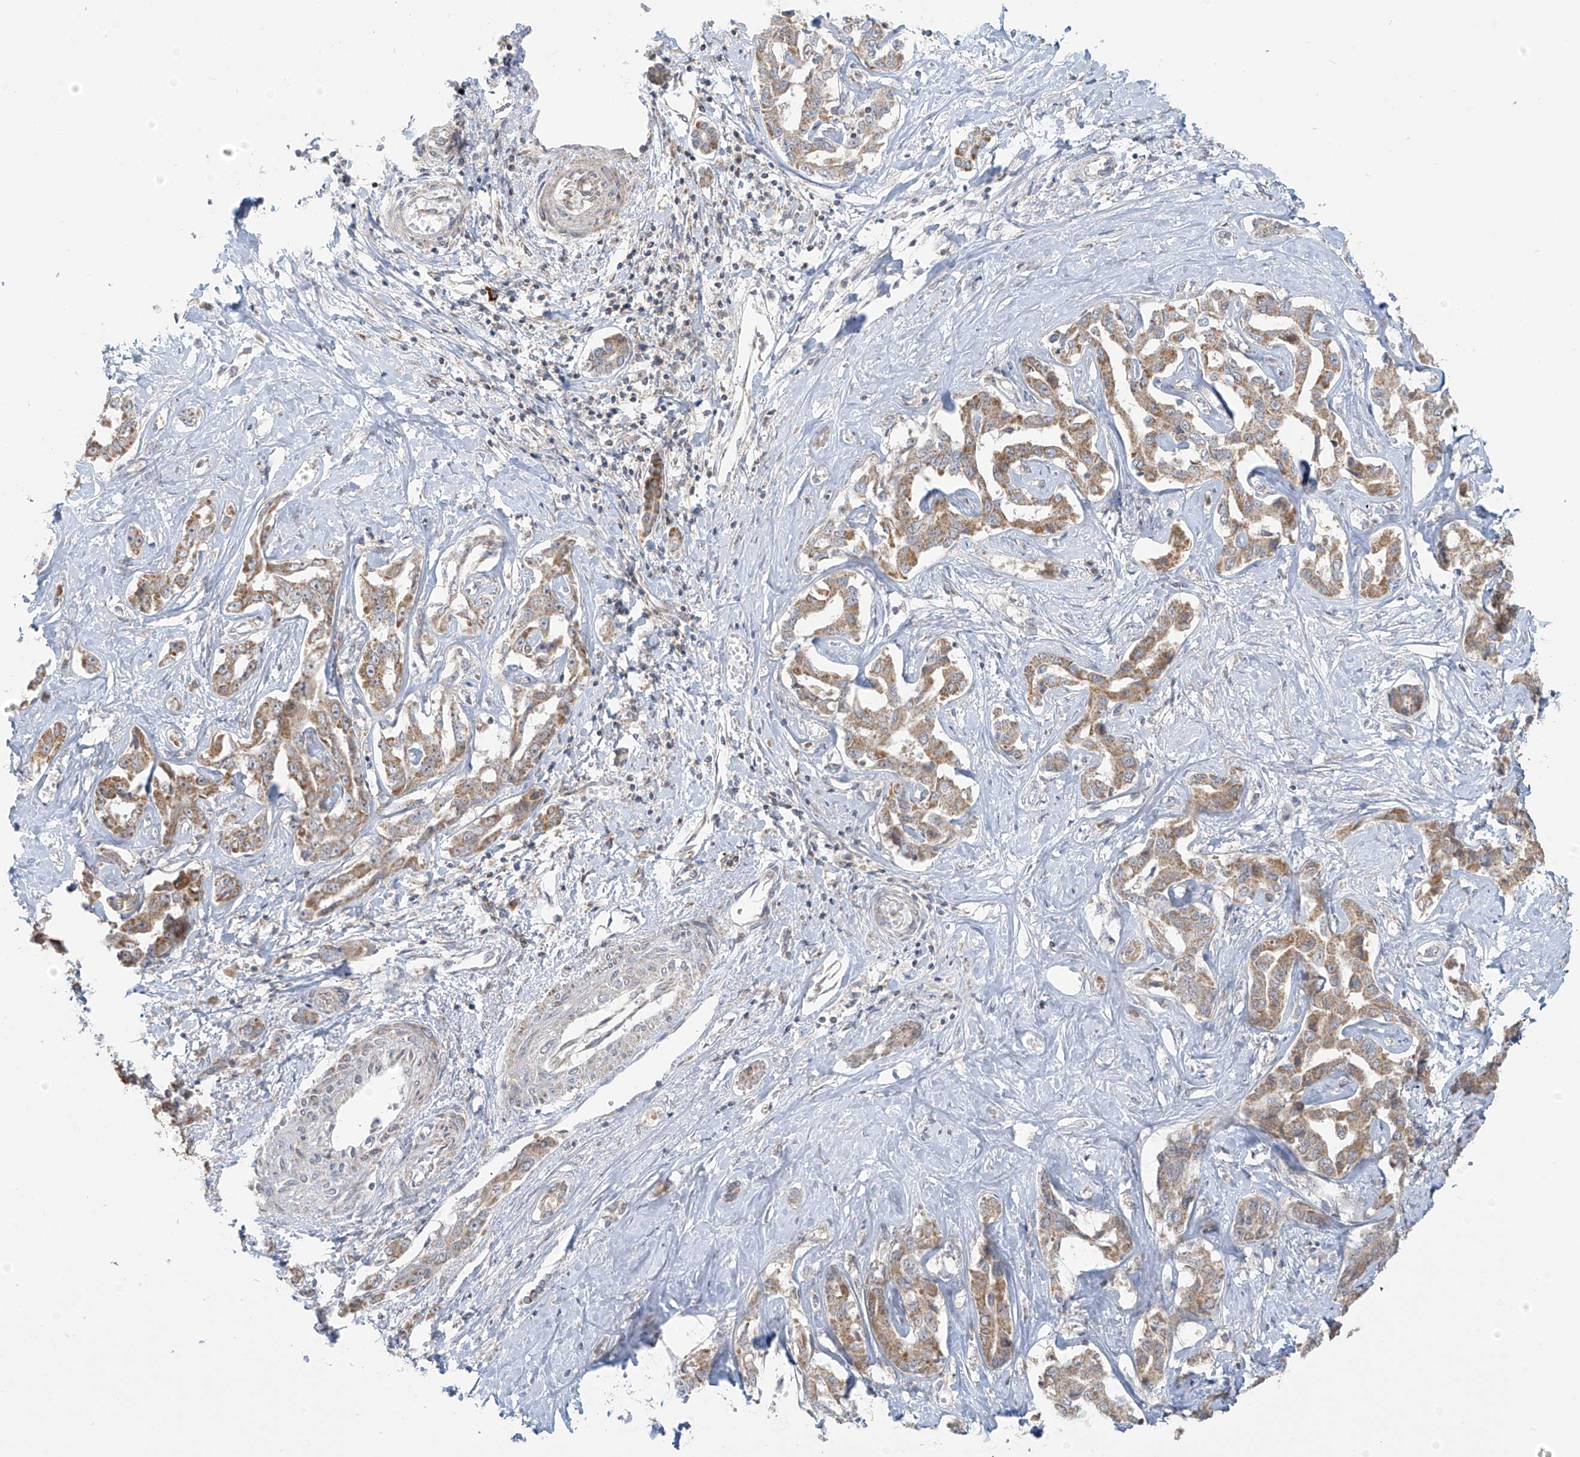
{"staining": {"intensity": "moderate", "quantity": ">75%", "location": "cytoplasmic/membranous"}, "tissue": "liver cancer", "cell_type": "Tumor cells", "image_type": "cancer", "snomed": [{"axis": "morphology", "description": "Cholangiocarcinoma"}, {"axis": "topography", "description": "Liver"}], "caption": "High-magnification brightfield microscopy of liver cancer stained with DAB (brown) and counterstained with hematoxylin (blue). tumor cells exhibit moderate cytoplasmic/membranous positivity is seen in about>75% of cells.", "gene": "HDDC2", "patient": {"sex": "male", "age": 59}}